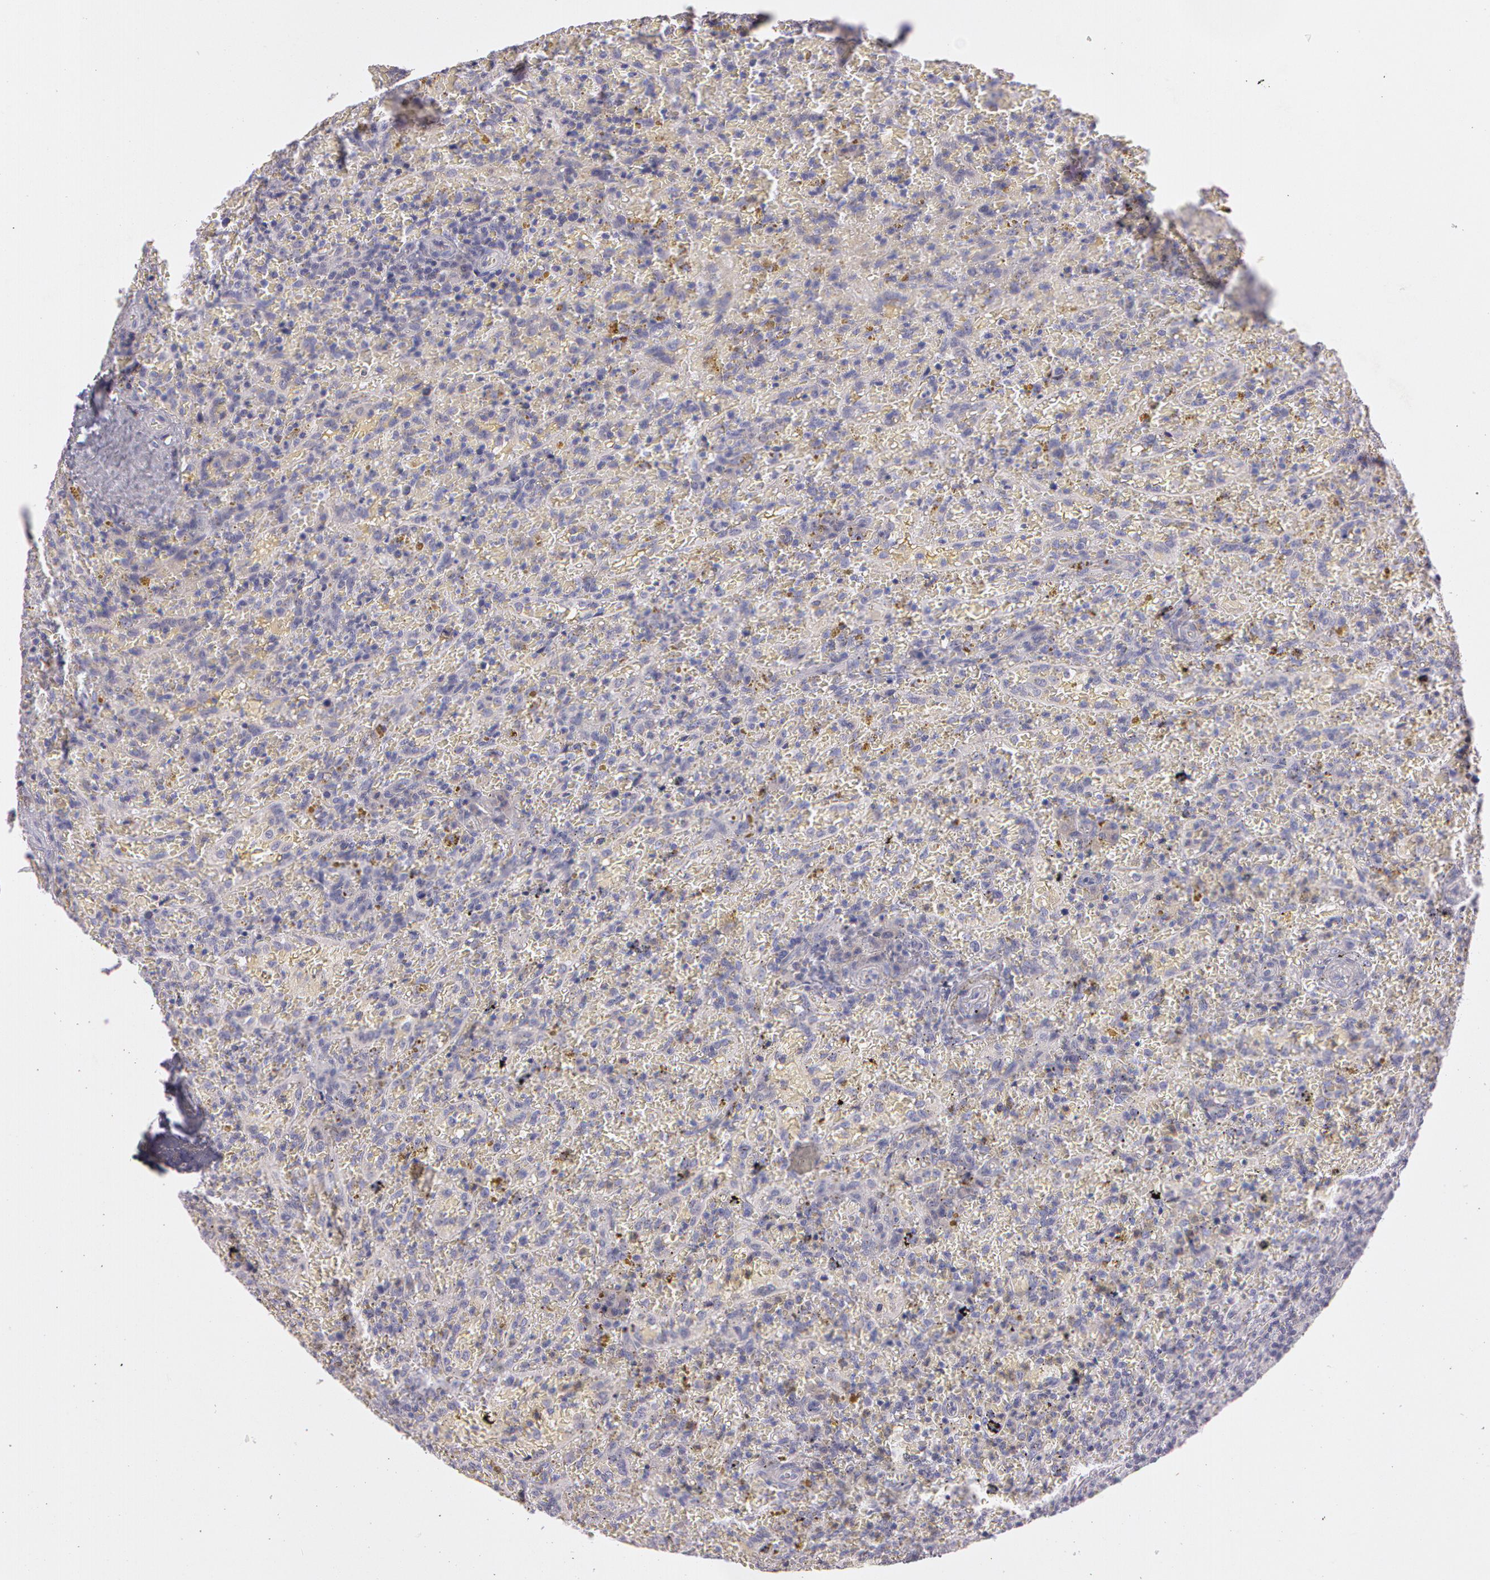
{"staining": {"intensity": "negative", "quantity": "none", "location": "none"}, "tissue": "lymphoma", "cell_type": "Tumor cells", "image_type": "cancer", "snomed": [{"axis": "morphology", "description": "Malignant lymphoma, non-Hodgkin's type, High grade"}, {"axis": "topography", "description": "Spleen"}, {"axis": "topography", "description": "Lymph node"}], "caption": "Lymphoma stained for a protein using immunohistochemistry displays no staining tumor cells.", "gene": "MXRA5", "patient": {"sex": "female", "age": 70}}